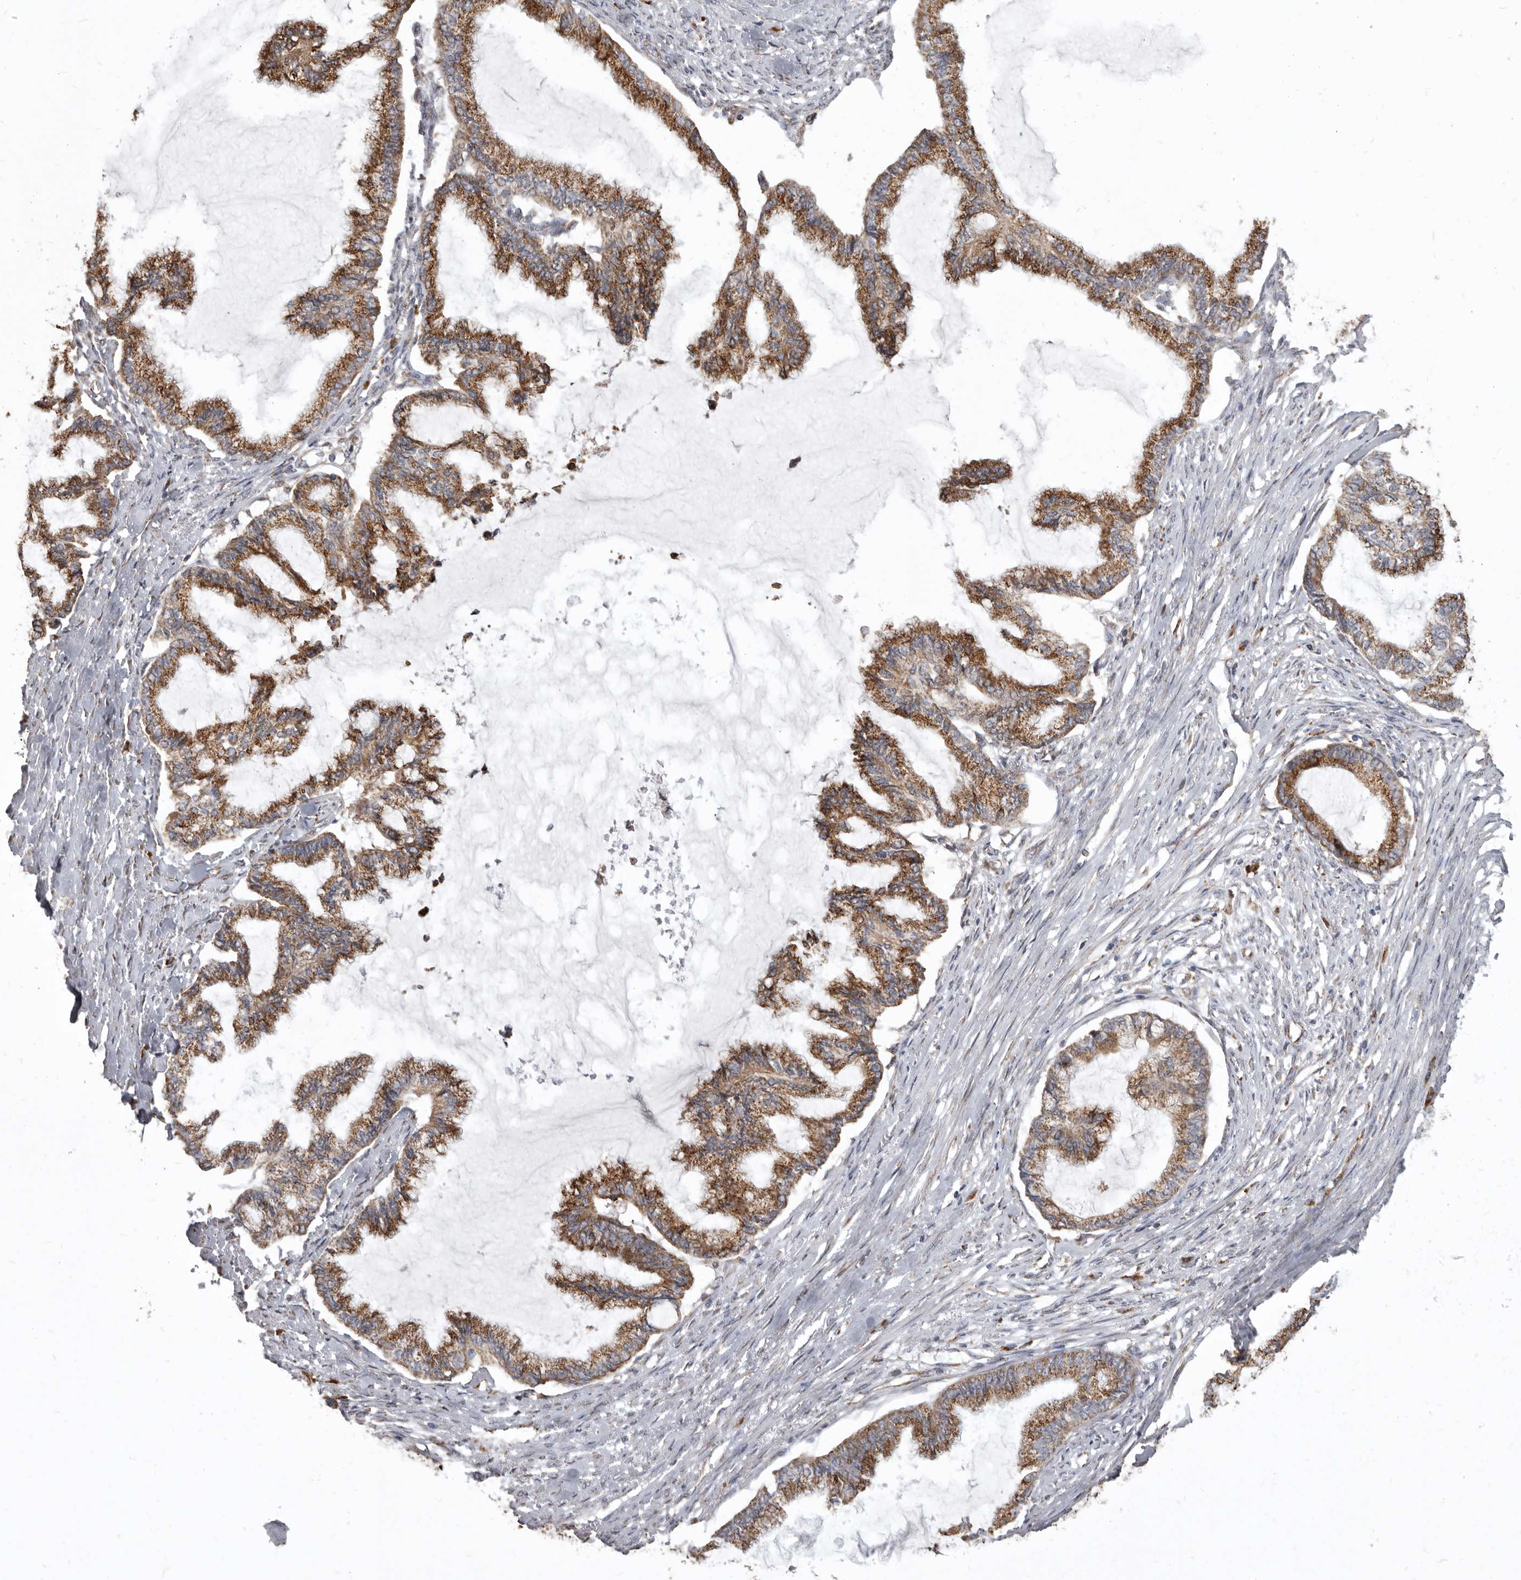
{"staining": {"intensity": "moderate", "quantity": ">75%", "location": "cytoplasmic/membranous"}, "tissue": "endometrial cancer", "cell_type": "Tumor cells", "image_type": "cancer", "snomed": [{"axis": "morphology", "description": "Adenocarcinoma, NOS"}, {"axis": "topography", "description": "Endometrium"}], "caption": "IHC (DAB (3,3'-diaminobenzidine)) staining of adenocarcinoma (endometrial) shows moderate cytoplasmic/membranous protein expression in approximately >75% of tumor cells.", "gene": "CDK5RAP3", "patient": {"sex": "female", "age": 86}}